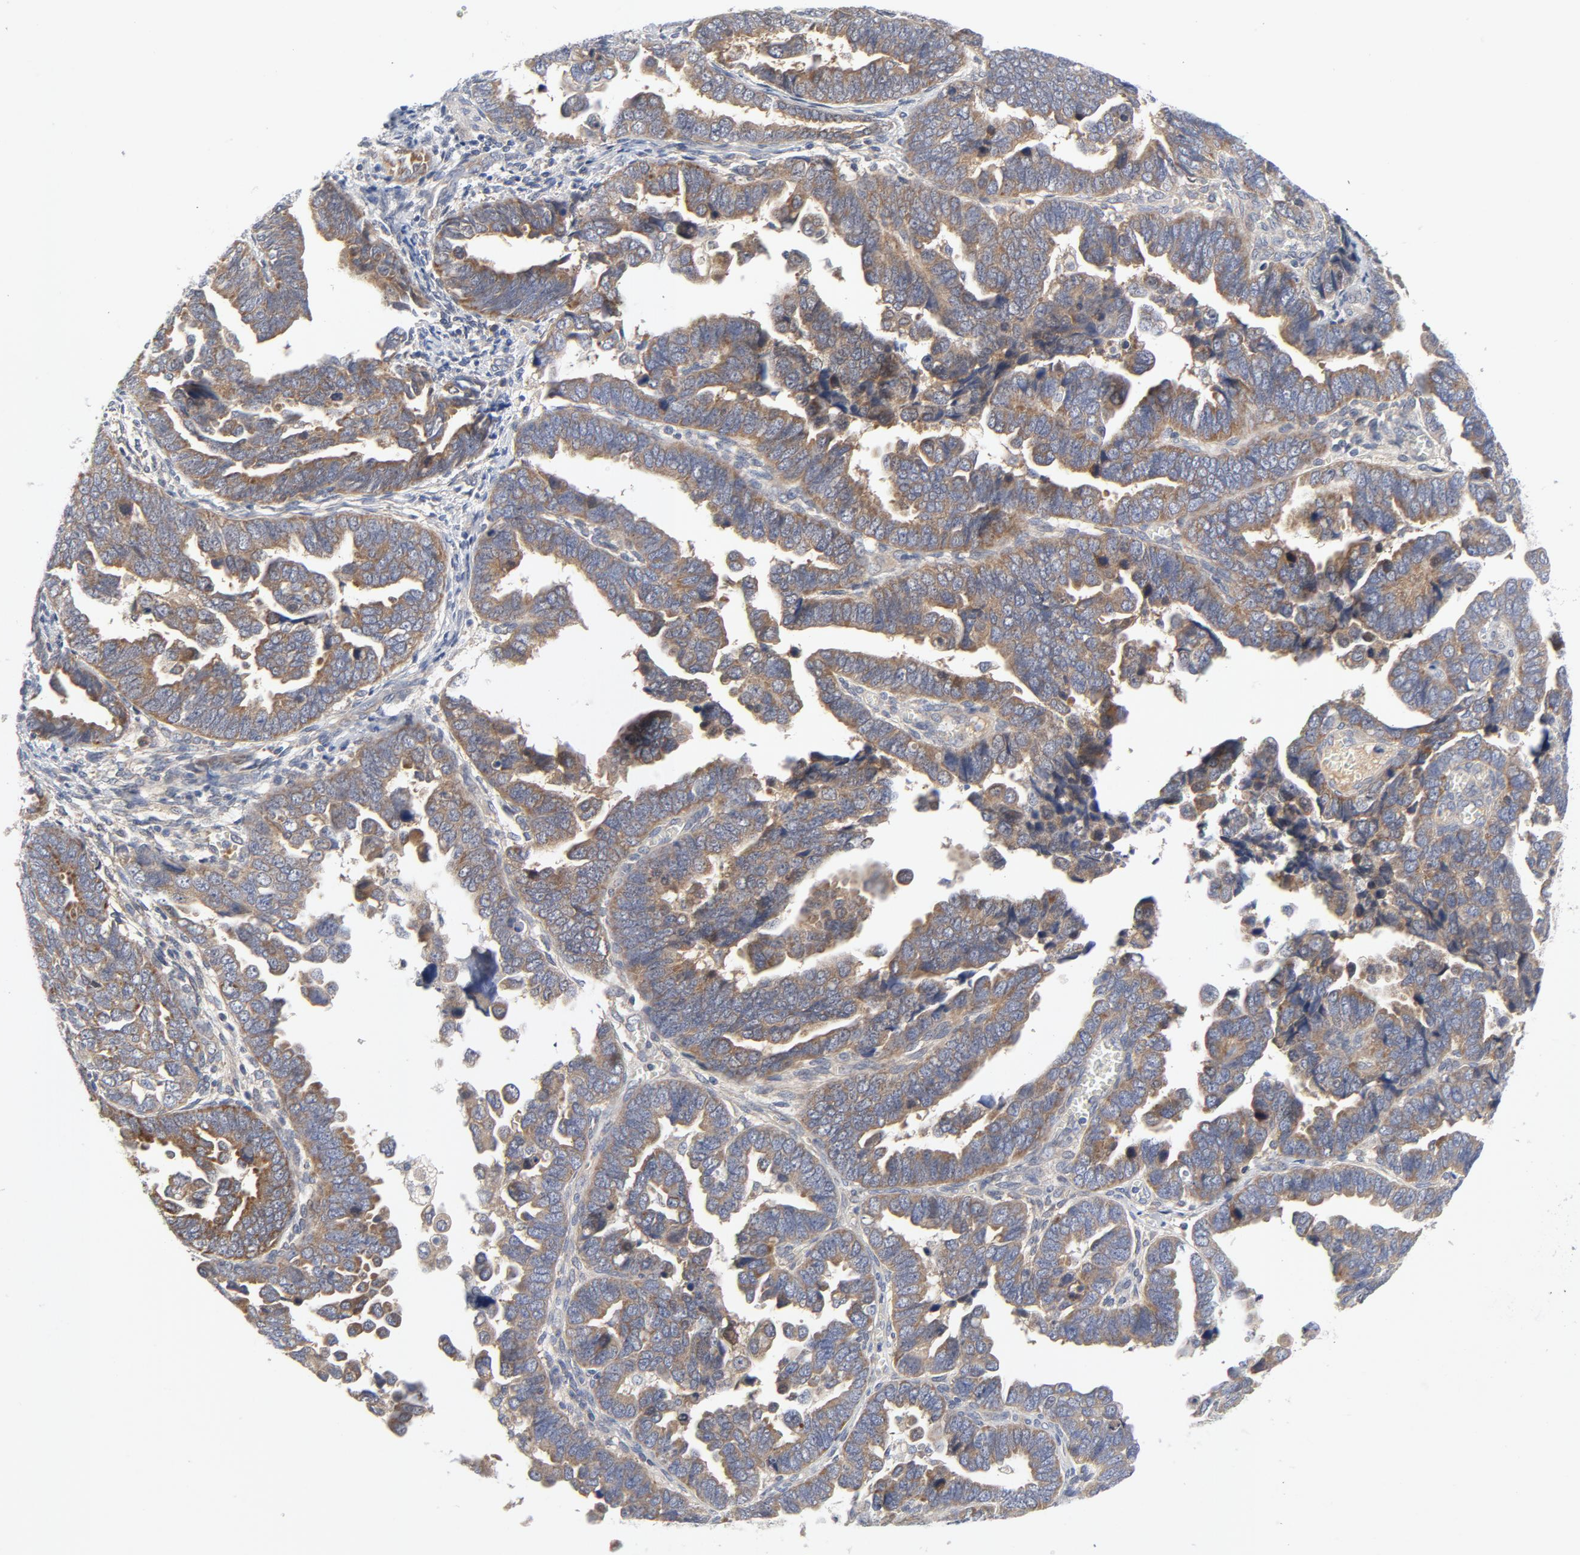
{"staining": {"intensity": "strong", "quantity": ">75%", "location": "cytoplasmic/membranous"}, "tissue": "endometrial cancer", "cell_type": "Tumor cells", "image_type": "cancer", "snomed": [{"axis": "morphology", "description": "Adenocarcinoma, NOS"}, {"axis": "topography", "description": "Endometrium"}], "caption": "Endometrial cancer (adenocarcinoma) stained for a protein exhibits strong cytoplasmic/membranous positivity in tumor cells. Ihc stains the protein in brown and the nuclei are stained blue.", "gene": "BAD", "patient": {"sex": "female", "age": 75}}